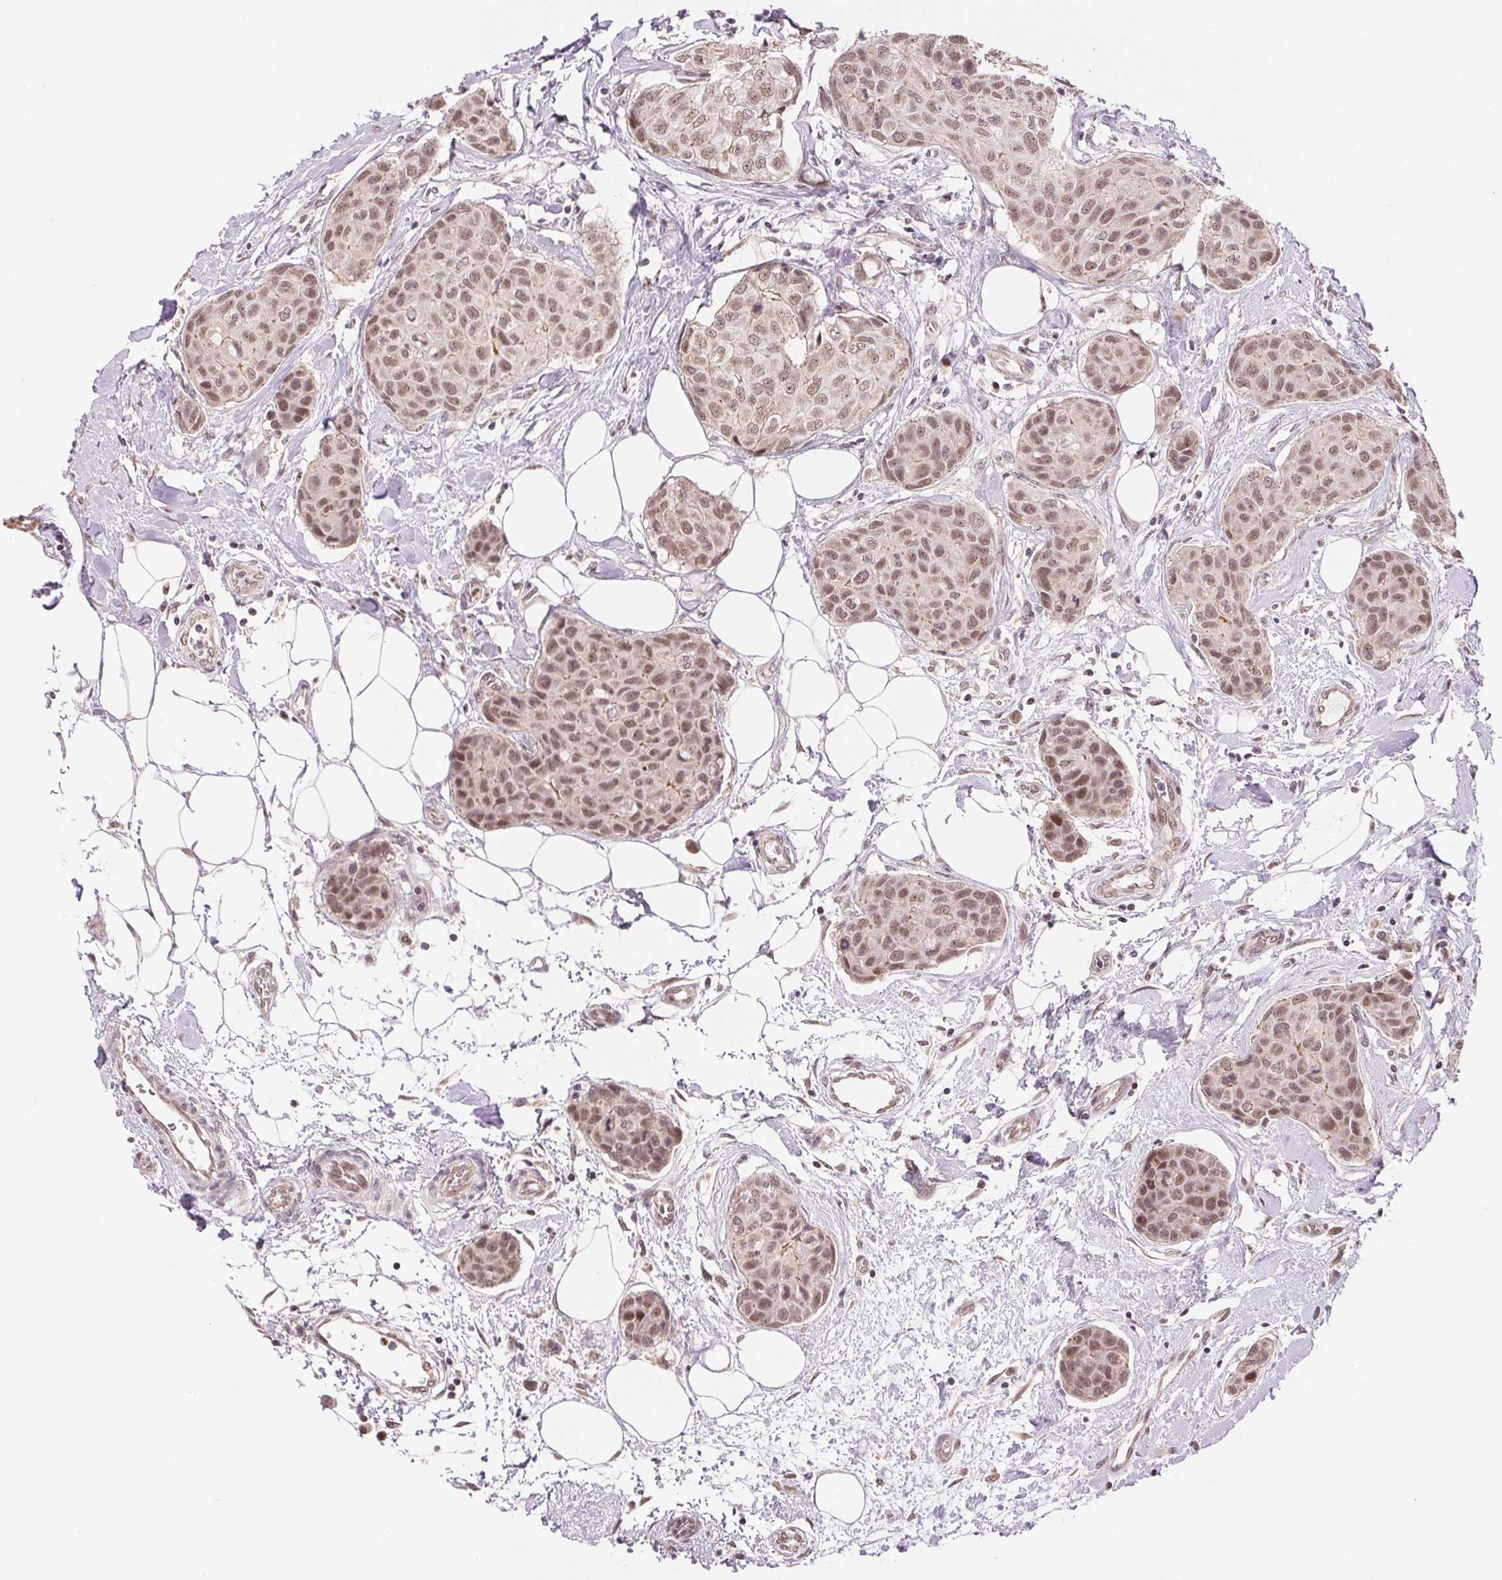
{"staining": {"intensity": "moderate", "quantity": ">75%", "location": "nuclear"}, "tissue": "breast cancer", "cell_type": "Tumor cells", "image_type": "cancer", "snomed": [{"axis": "morphology", "description": "Duct carcinoma"}, {"axis": "topography", "description": "Breast"}], "caption": "DAB (3,3'-diaminobenzidine) immunohistochemical staining of human breast invasive ductal carcinoma reveals moderate nuclear protein staining in approximately >75% of tumor cells. The protein is shown in brown color, while the nuclei are stained blue.", "gene": "GRHL3", "patient": {"sex": "female", "age": 80}}